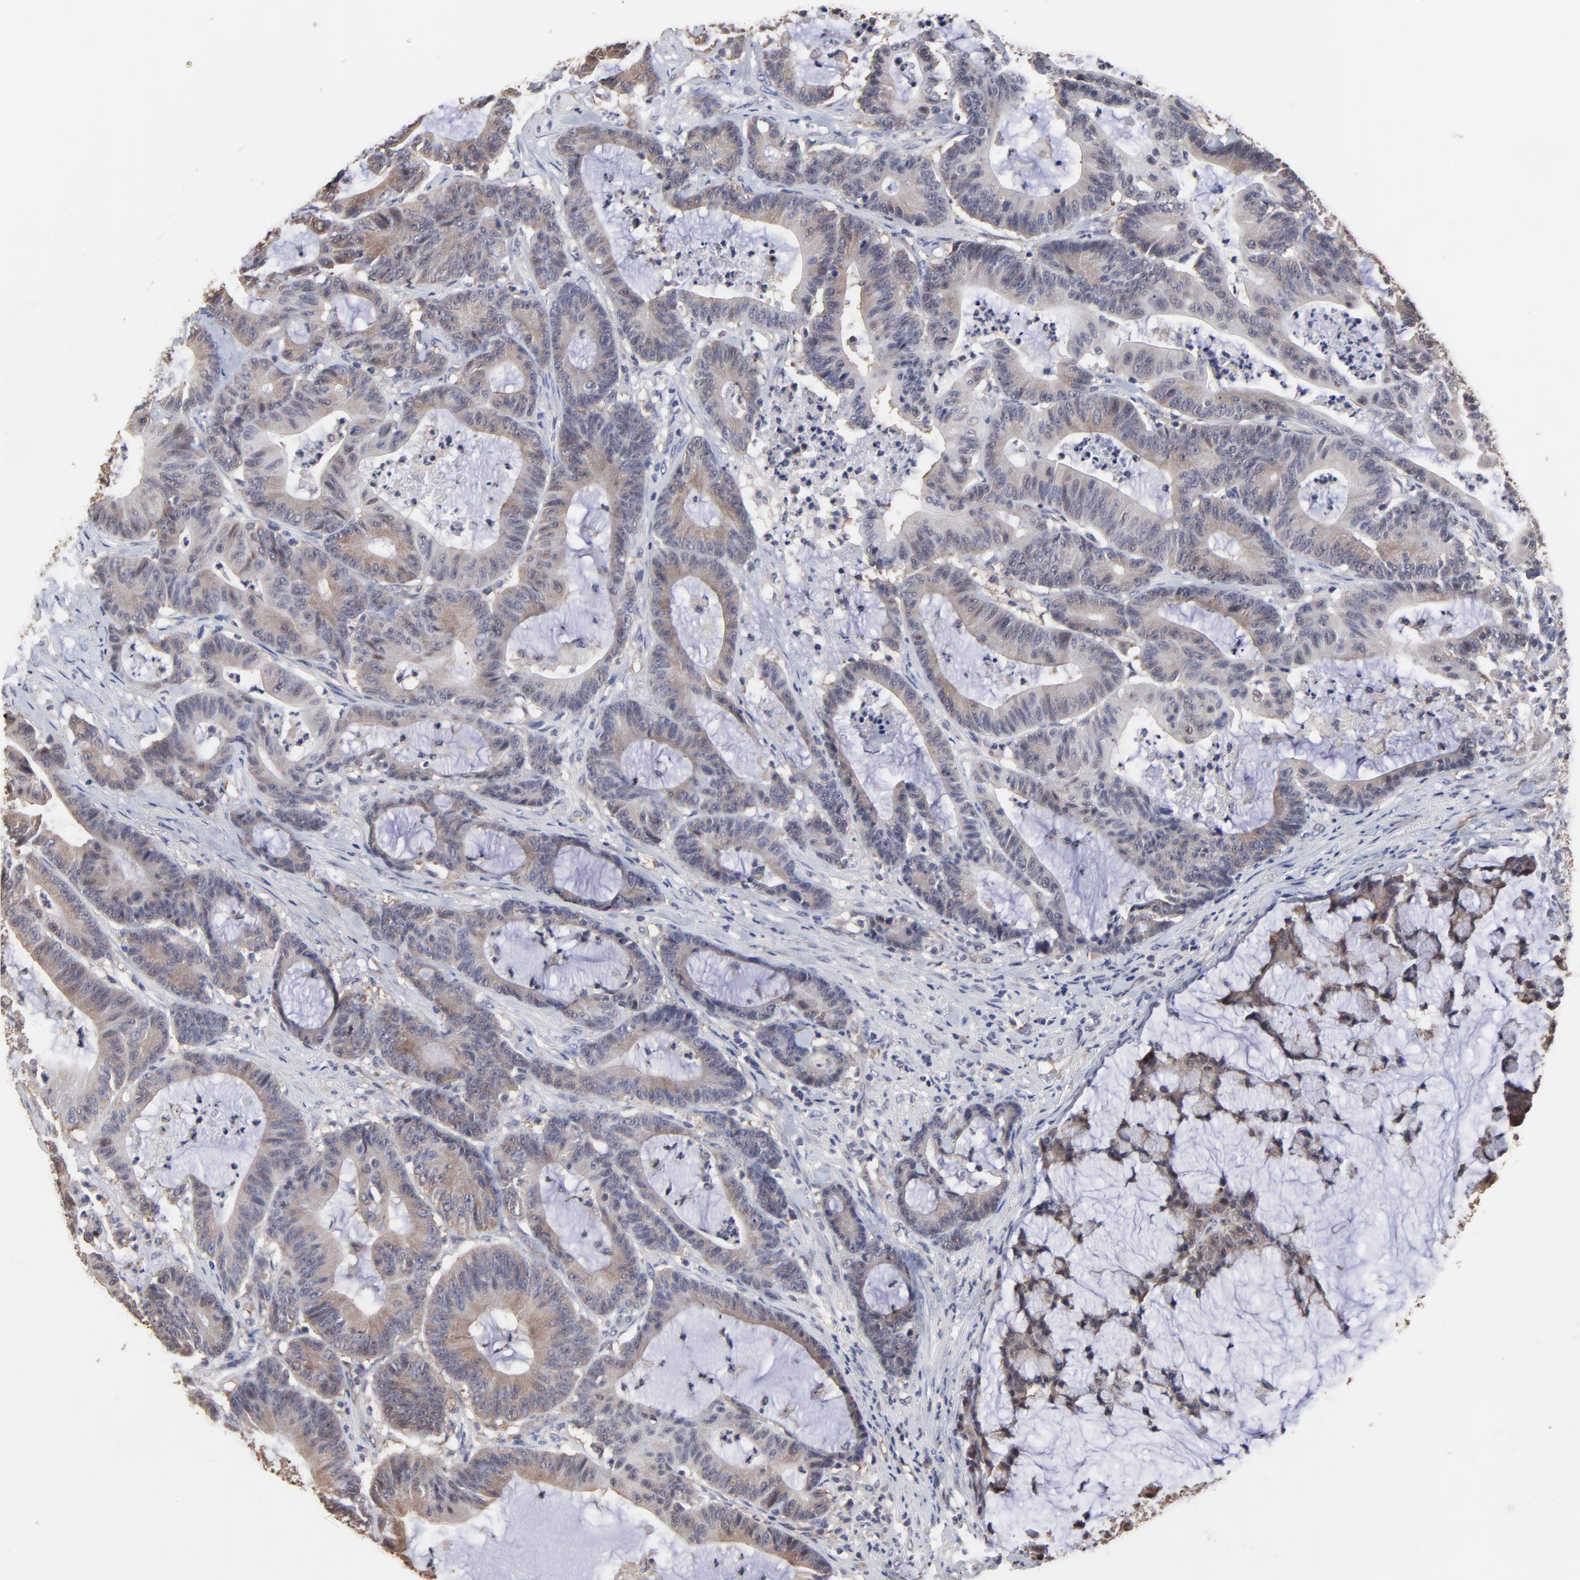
{"staining": {"intensity": "weak", "quantity": "25%-75%", "location": "cytoplasmic/membranous"}, "tissue": "colorectal cancer", "cell_type": "Tumor cells", "image_type": "cancer", "snomed": [{"axis": "morphology", "description": "Adenocarcinoma, NOS"}, {"axis": "topography", "description": "Colon"}], "caption": "Colorectal cancer (adenocarcinoma) stained with a brown dye exhibits weak cytoplasmic/membranous positive staining in approximately 25%-75% of tumor cells.", "gene": "CCT2", "patient": {"sex": "female", "age": 84}}